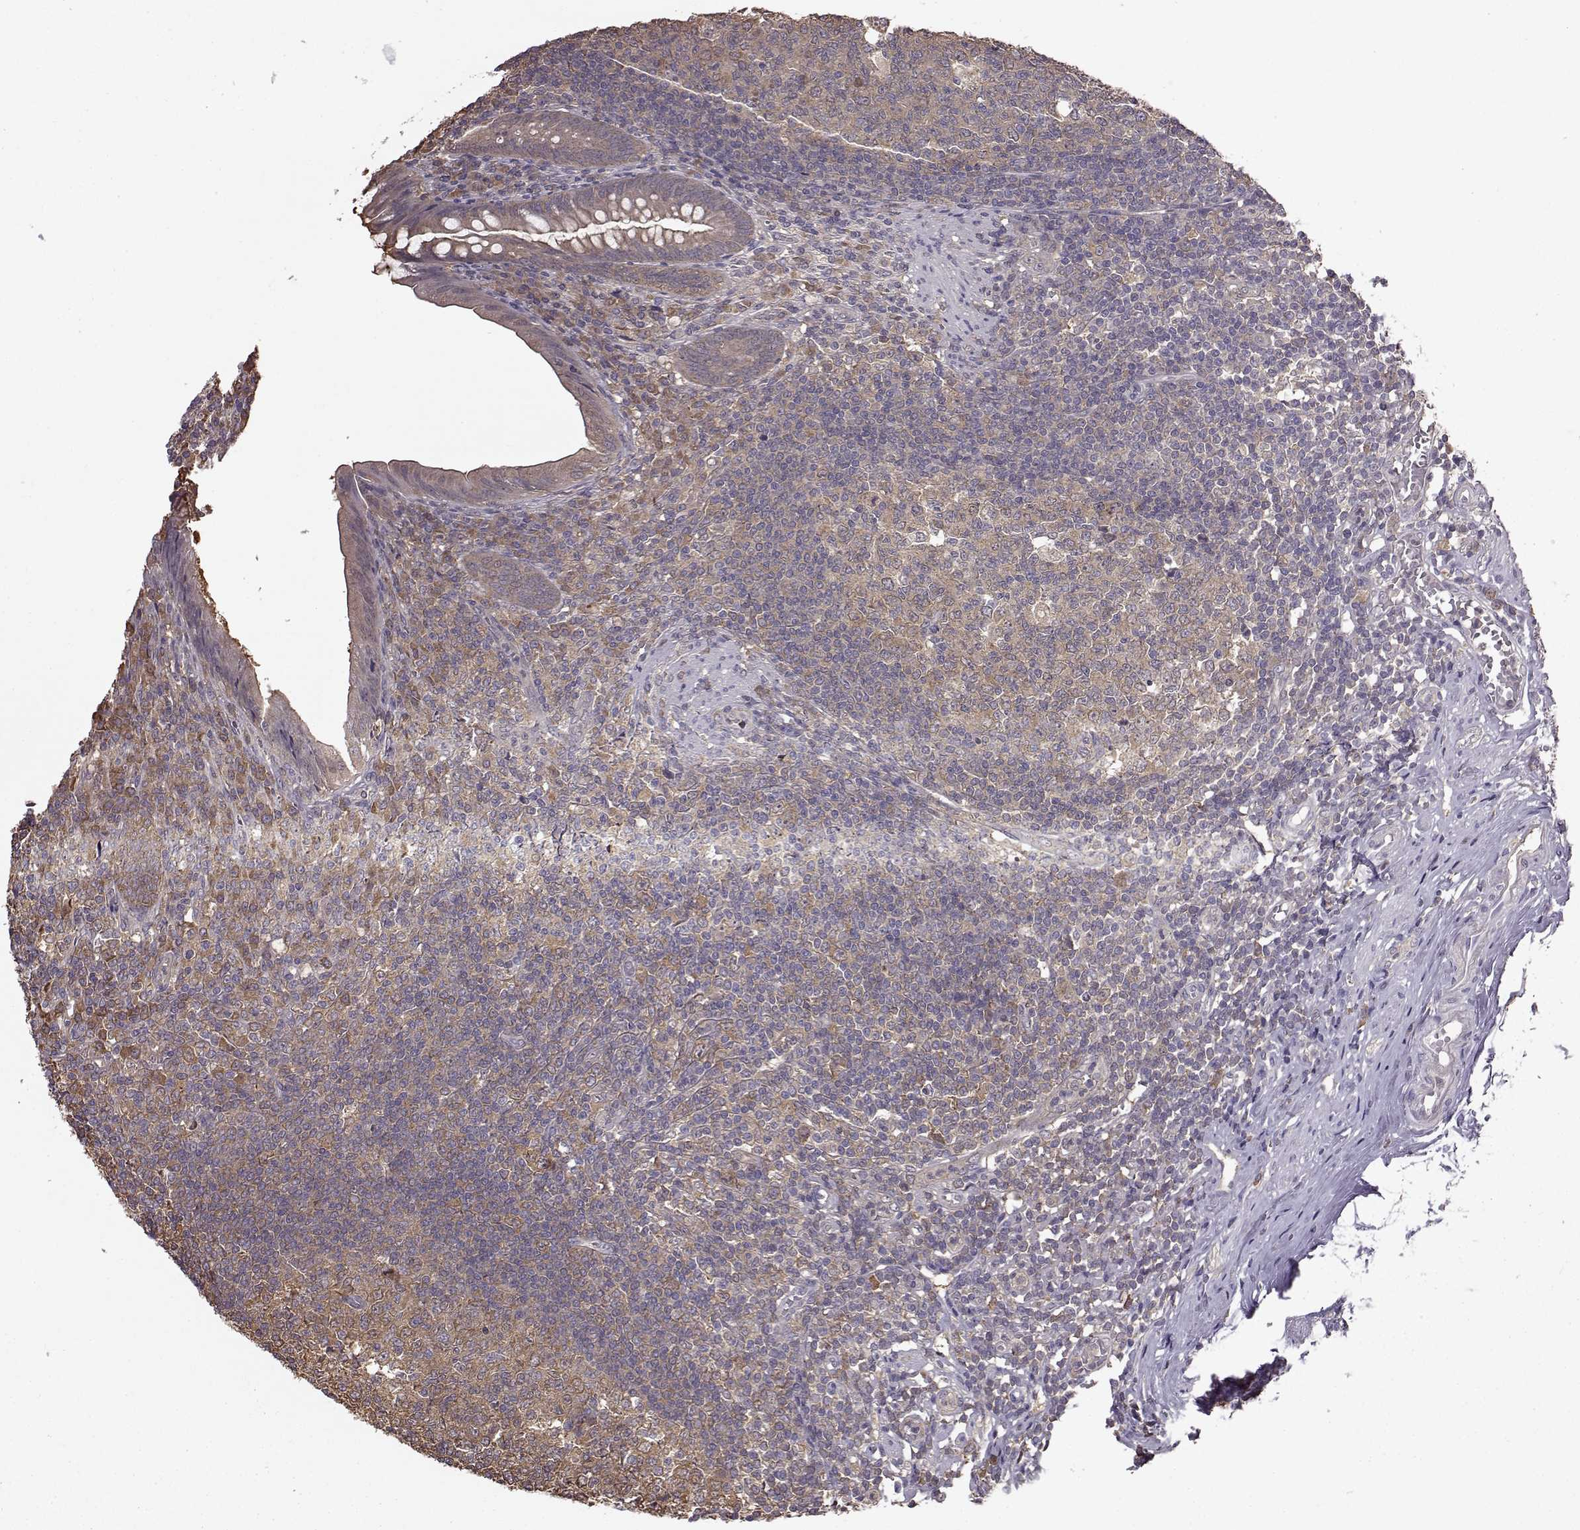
{"staining": {"intensity": "strong", "quantity": "25%-75%", "location": "cytoplasmic/membranous"}, "tissue": "appendix", "cell_type": "Glandular cells", "image_type": "normal", "snomed": [{"axis": "morphology", "description": "Normal tissue, NOS"}, {"axis": "morphology", "description": "Carcinoma, endometroid"}, {"axis": "topography", "description": "Appendix"}, {"axis": "topography", "description": "Colon"}], "caption": "Immunohistochemical staining of unremarkable appendix demonstrates high levels of strong cytoplasmic/membranous staining in about 25%-75% of glandular cells. Nuclei are stained in blue.", "gene": "NME1", "patient": {"sex": "female", "age": 60}}